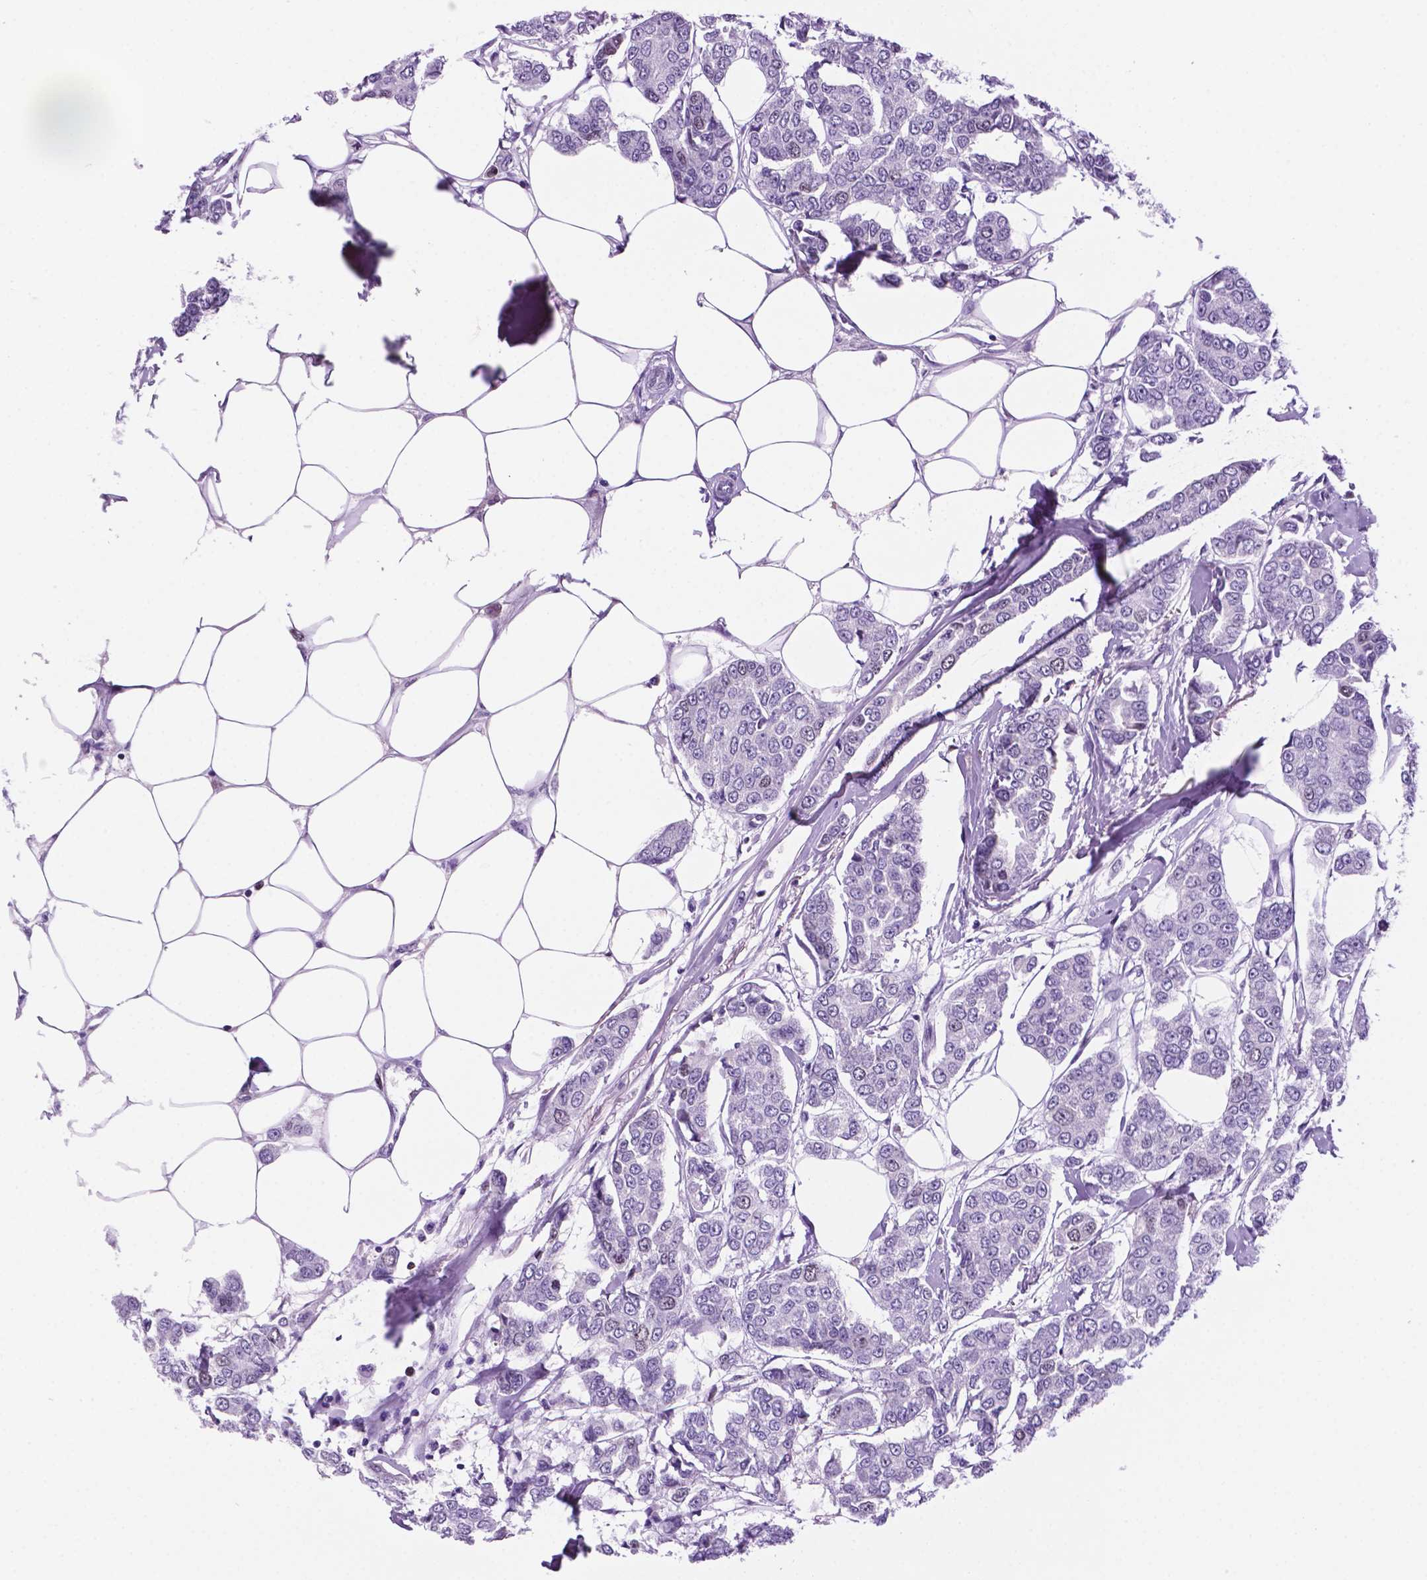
{"staining": {"intensity": "negative", "quantity": "none", "location": "none"}, "tissue": "breast cancer", "cell_type": "Tumor cells", "image_type": "cancer", "snomed": [{"axis": "morphology", "description": "Duct carcinoma"}, {"axis": "topography", "description": "Breast"}], "caption": "Tumor cells show no significant protein expression in breast cancer (intraductal carcinoma).", "gene": "NCAPH2", "patient": {"sex": "female", "age": 94}}